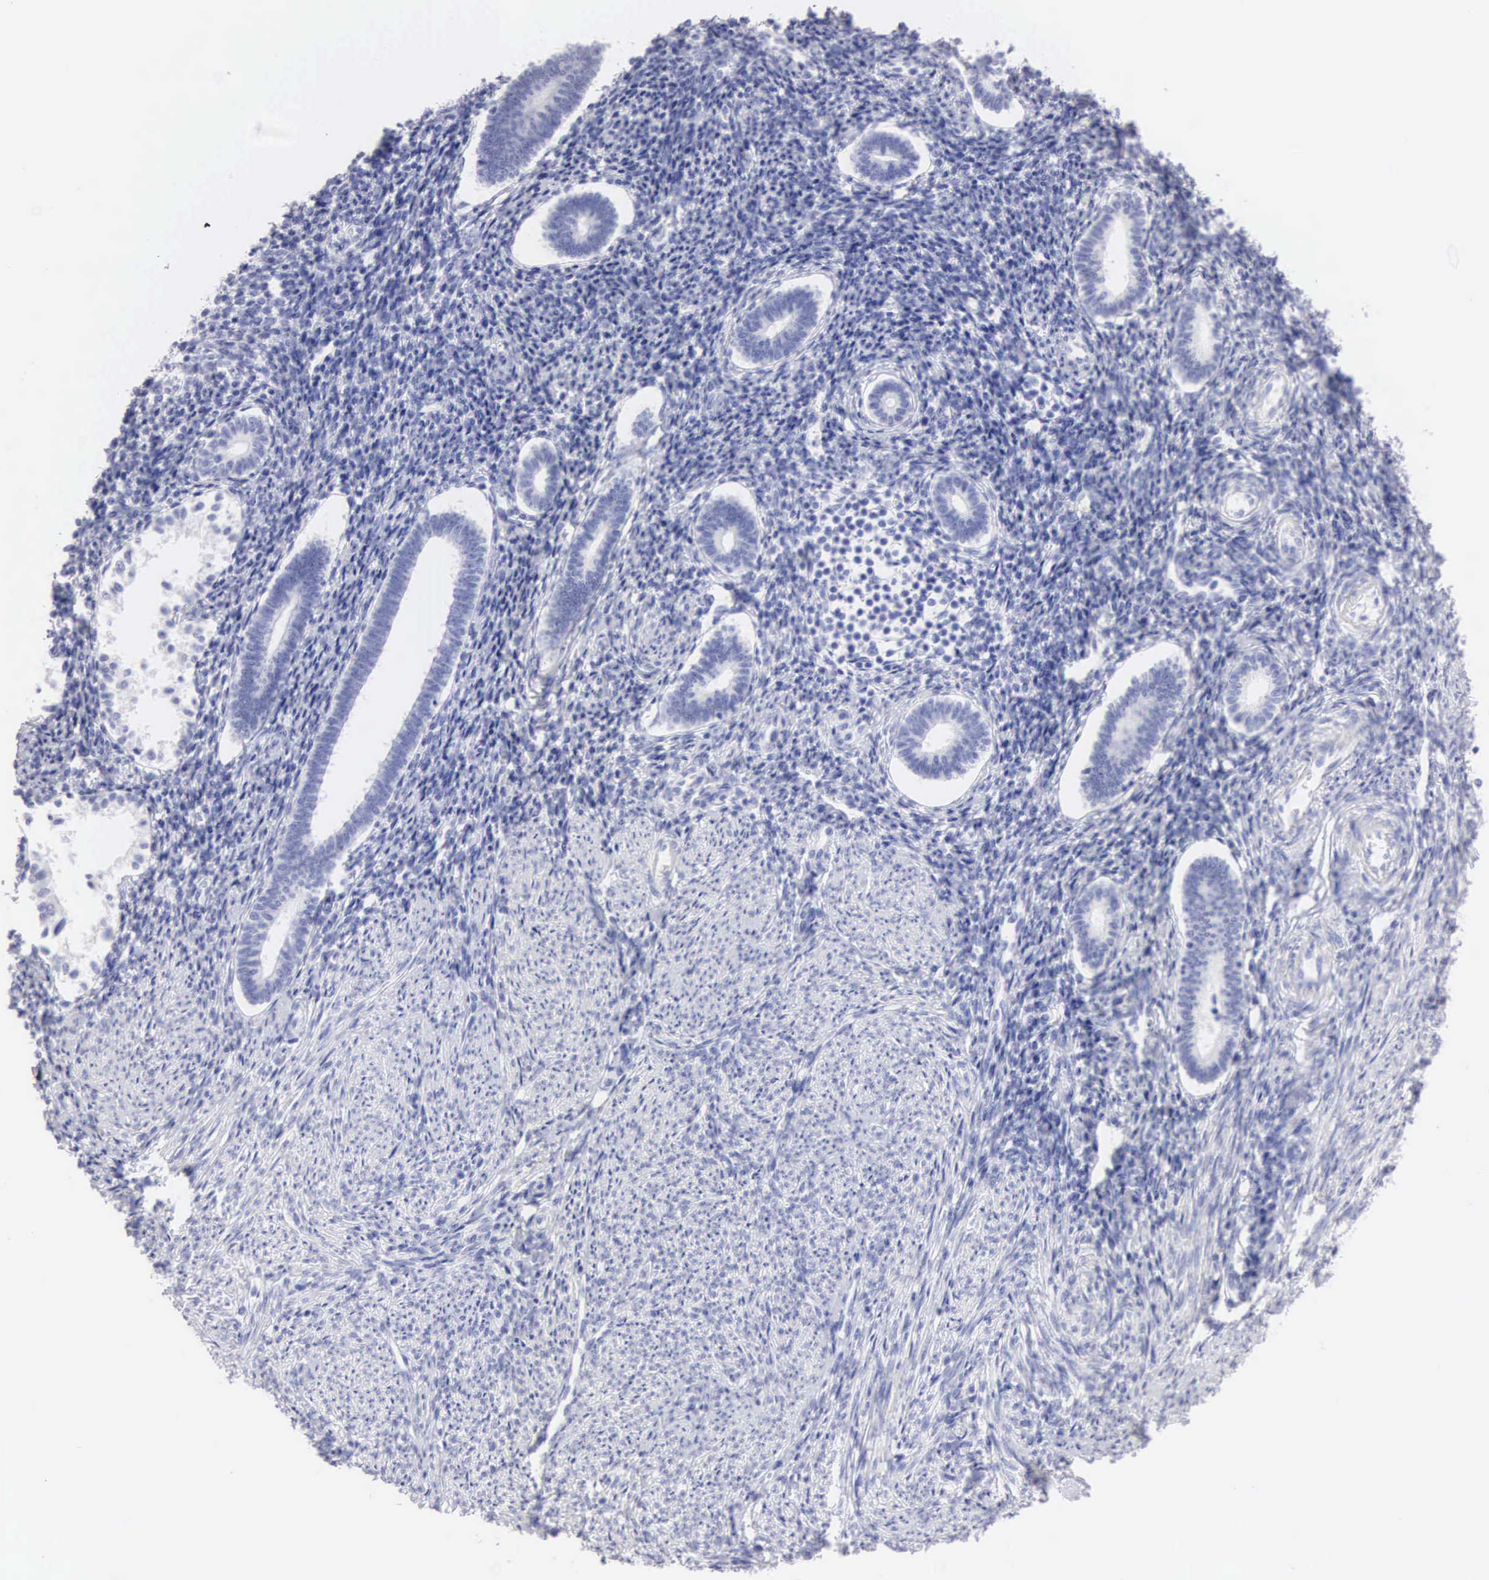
{"staining": {"intensity": "negative", "quantity": "none", "location": "none"}, "tissue": "endometrium", "cell_type": "Cells in endometrial stroma", "image_type": "normal", "snomed": [{"axis": "morphology", "description": "Normal tissue, NOS"}, {"axis": "topography", "description": "Endometrium"}], "caption": "Micrograph shows no significant protein staining in cells in endometrial stroma of unremarkable endometrium.", "gene": "CDKN2A", "patient": {"sex": "female", "age": 52}}